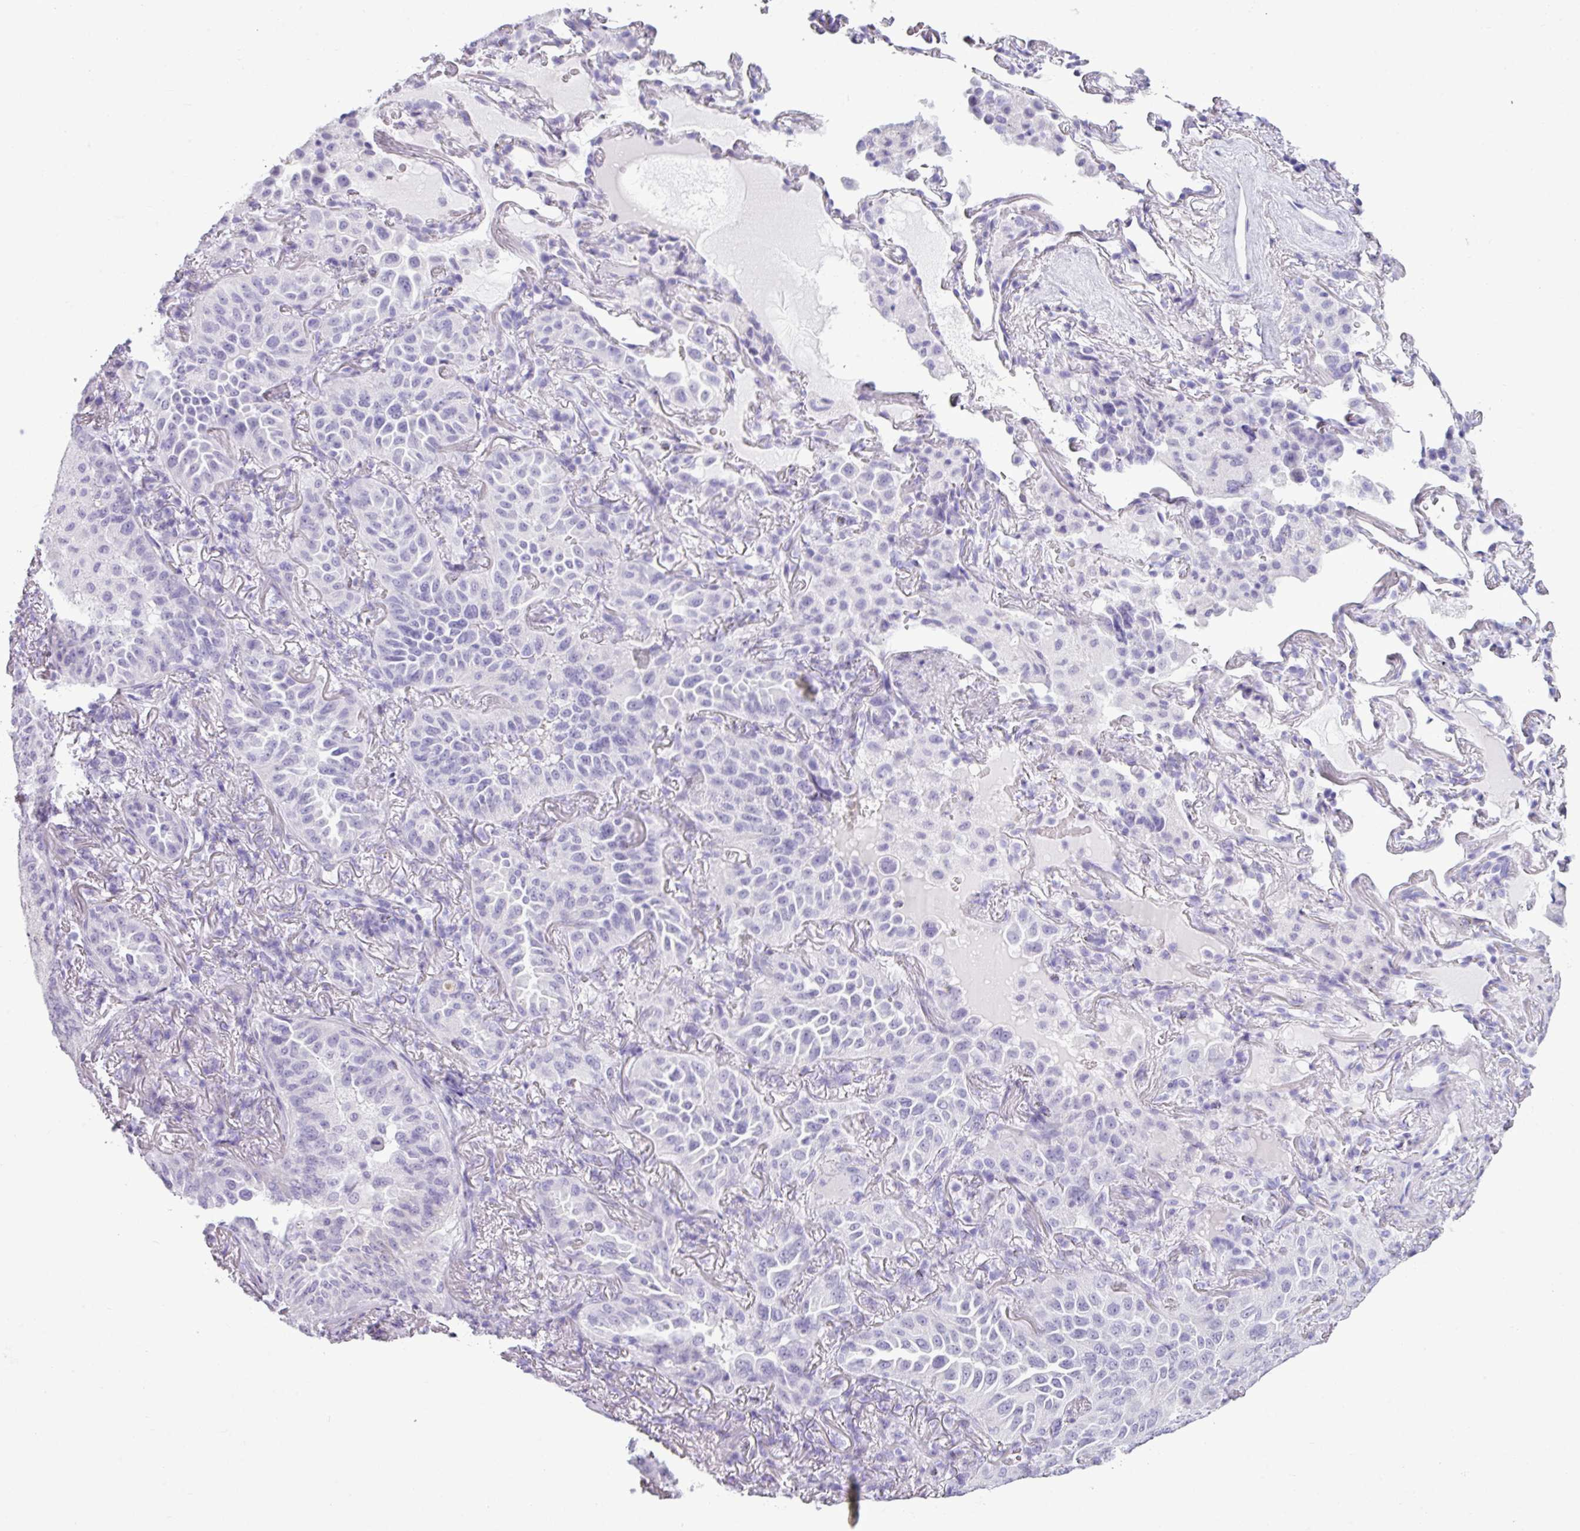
{"staining": {"intensity": "negative", "quantity": "none", "location": "none"}, "tissue": "lung cancer", "cell_type": "Tumor cells", "image_type": "cancer", "snomed": [{"axis": "morphology", "description": "Adenocarcinoma, NOS"}, {"axis": "topography", "description": "Lung"}], "caption": "Tumor cells are negative for brown protein staining in lung adenocarcinoma.", "gene": "AMY1B", "patient": {"sex": "female", "age": 69}}